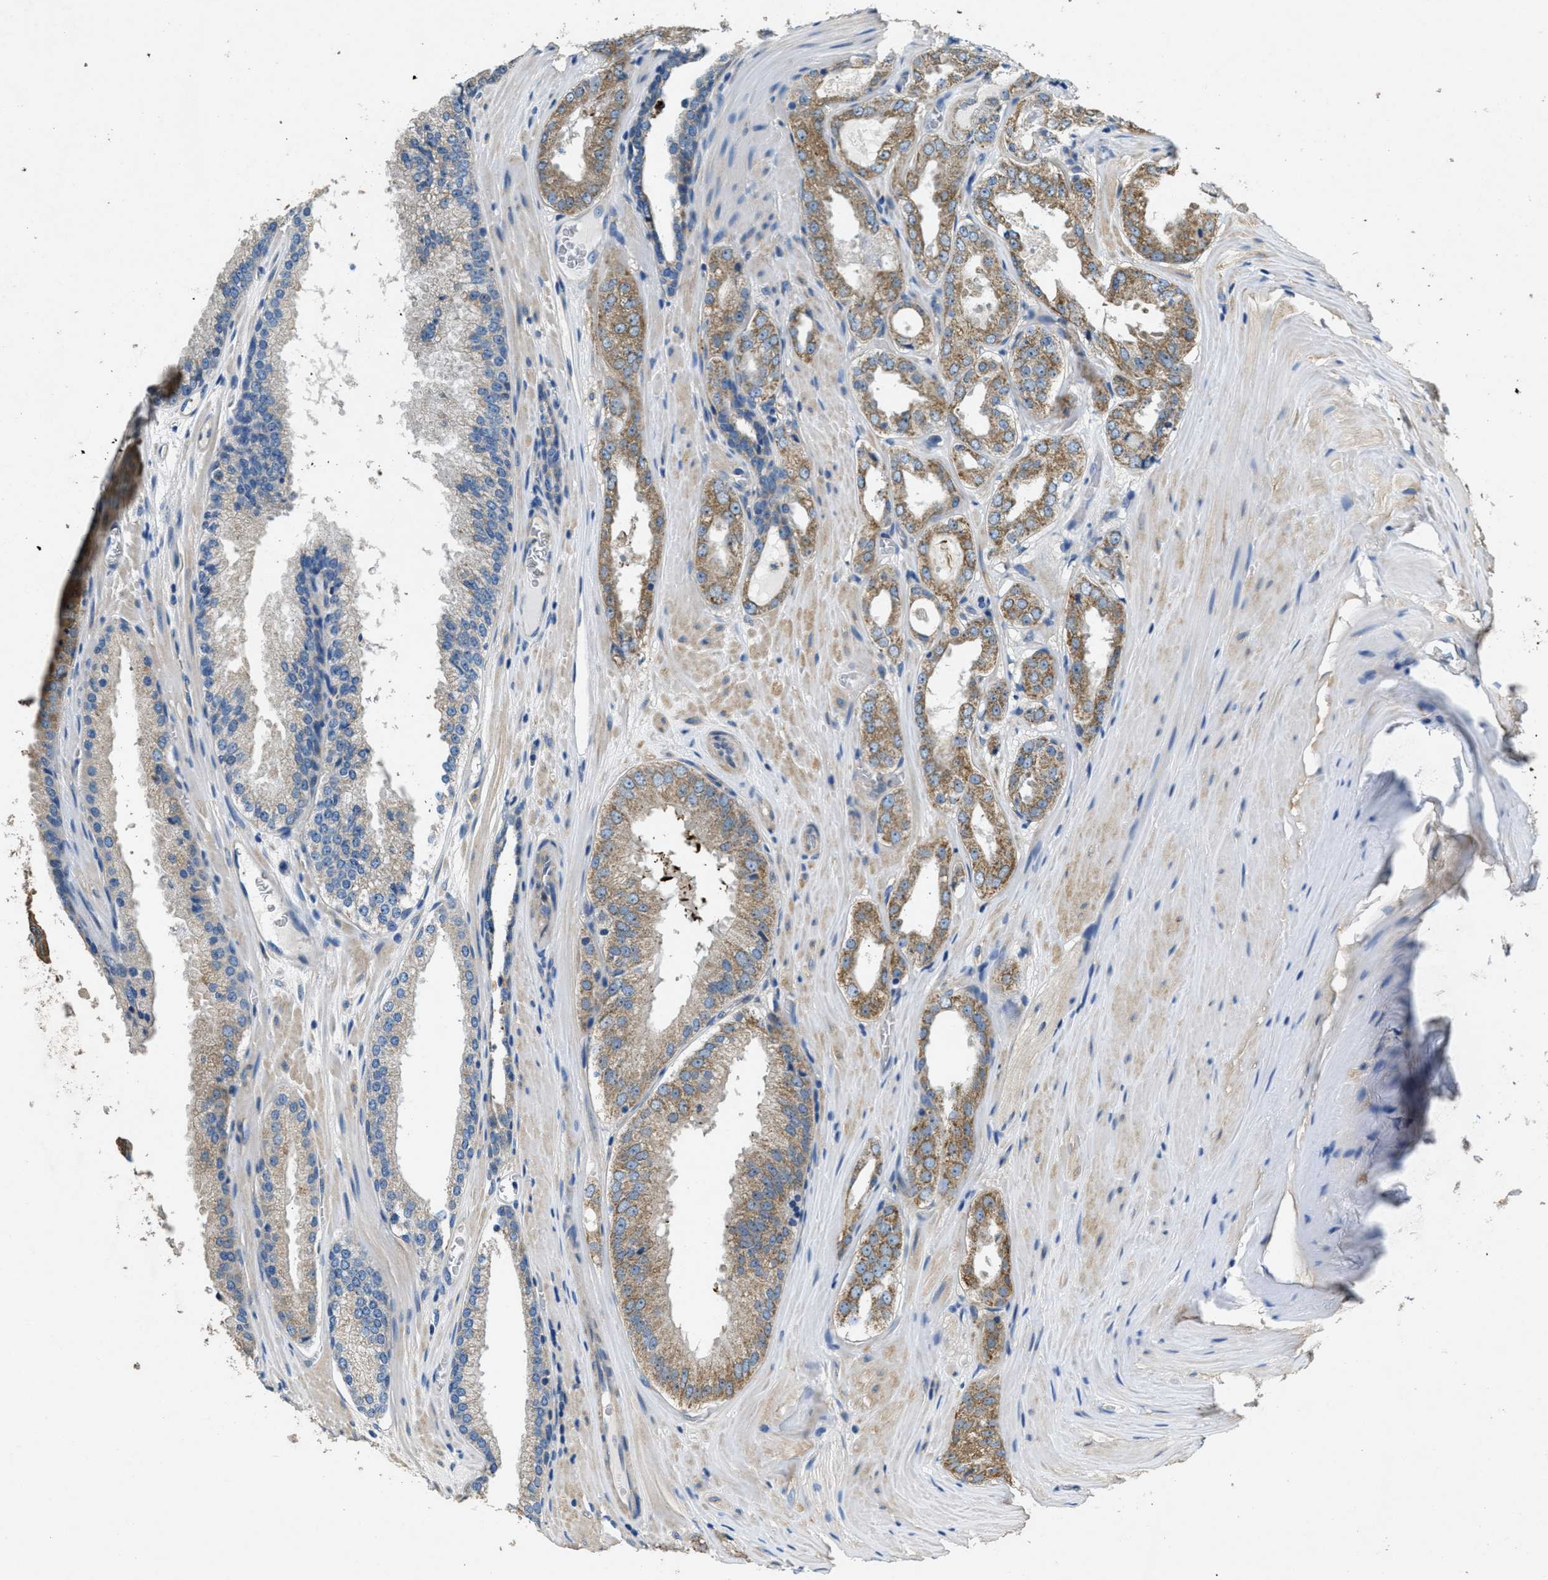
{"staining": {"intensity": "moderate", "quantity": ">75%", "location": "cytoplasmic/membranous"}, "tissue": "prostate cancer", "cell_type": "Tumor cells", "image_type": "cancer", "snomed": [{"axis": "morphology", "description": "Adenocarcinoma, High grade"}, {"axis": "topography", "description": "Prostate"}], "caption": "Prostate cancer was stained to show a protein in brown. There is medium levels of moderate cytoplasmic/membranous staining in approximately >75% of tumor cells.", "gene": "TOMM70", "patient": {"sex": "male", "age": 65}}